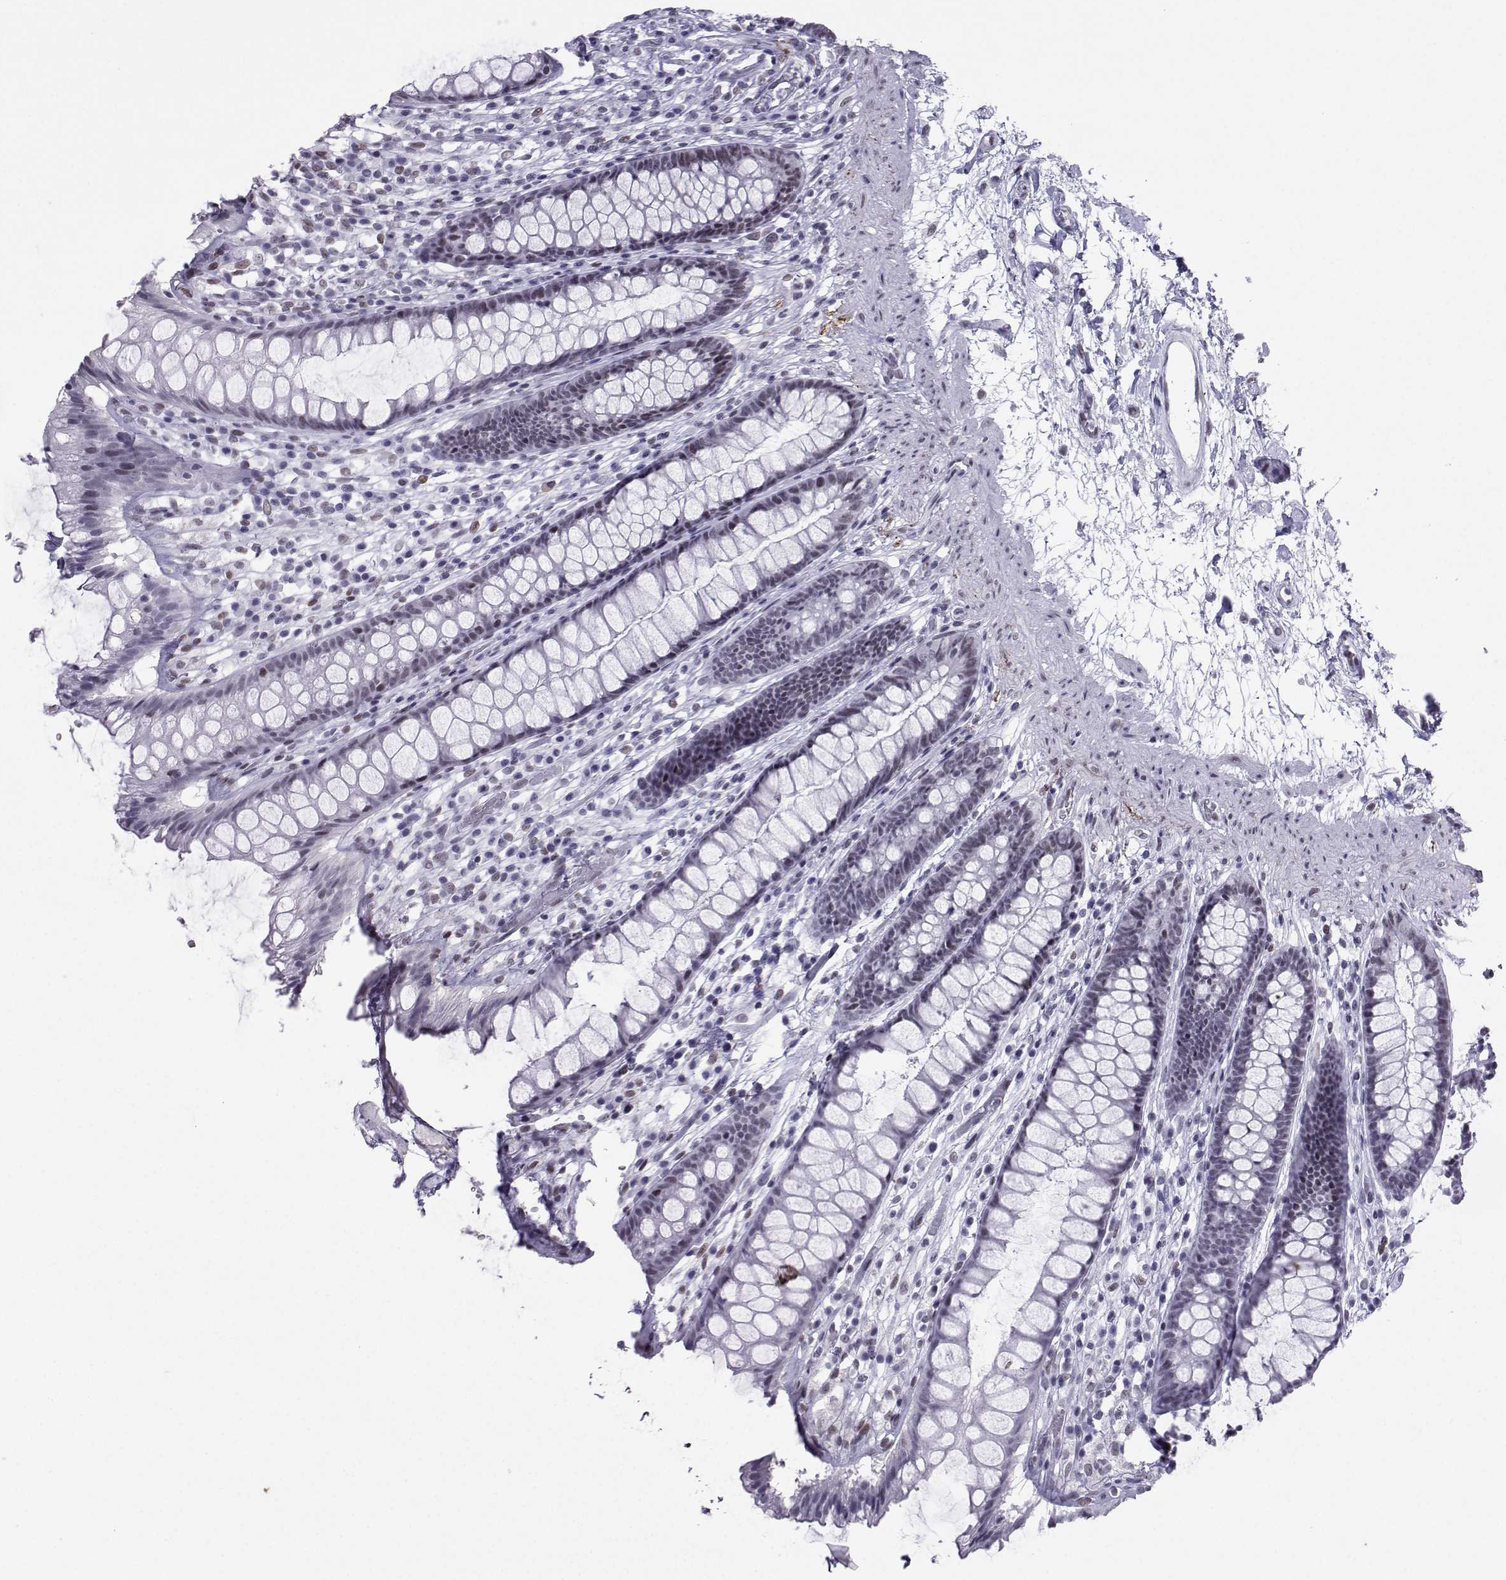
{"staining": {"intensity": "negative", "quantity": "none", "location": "none"}, "tissue": "rectum", "cell_type": "Glandular cells", "image_type": "normal", "snomed": [{"axis": "morphology", "description": "Normal tissue, NOS"}, {"axis": "topography", "description": "Rectum"}], "caption": "Glandular cells show no significant positivity in benign rectum. The staining is performed using DAB brown chromogen with nuclei counter-stained in using hematoxylin.", "gene": "LORICRIN", "patient": {"sex": "male", "age": 72}}